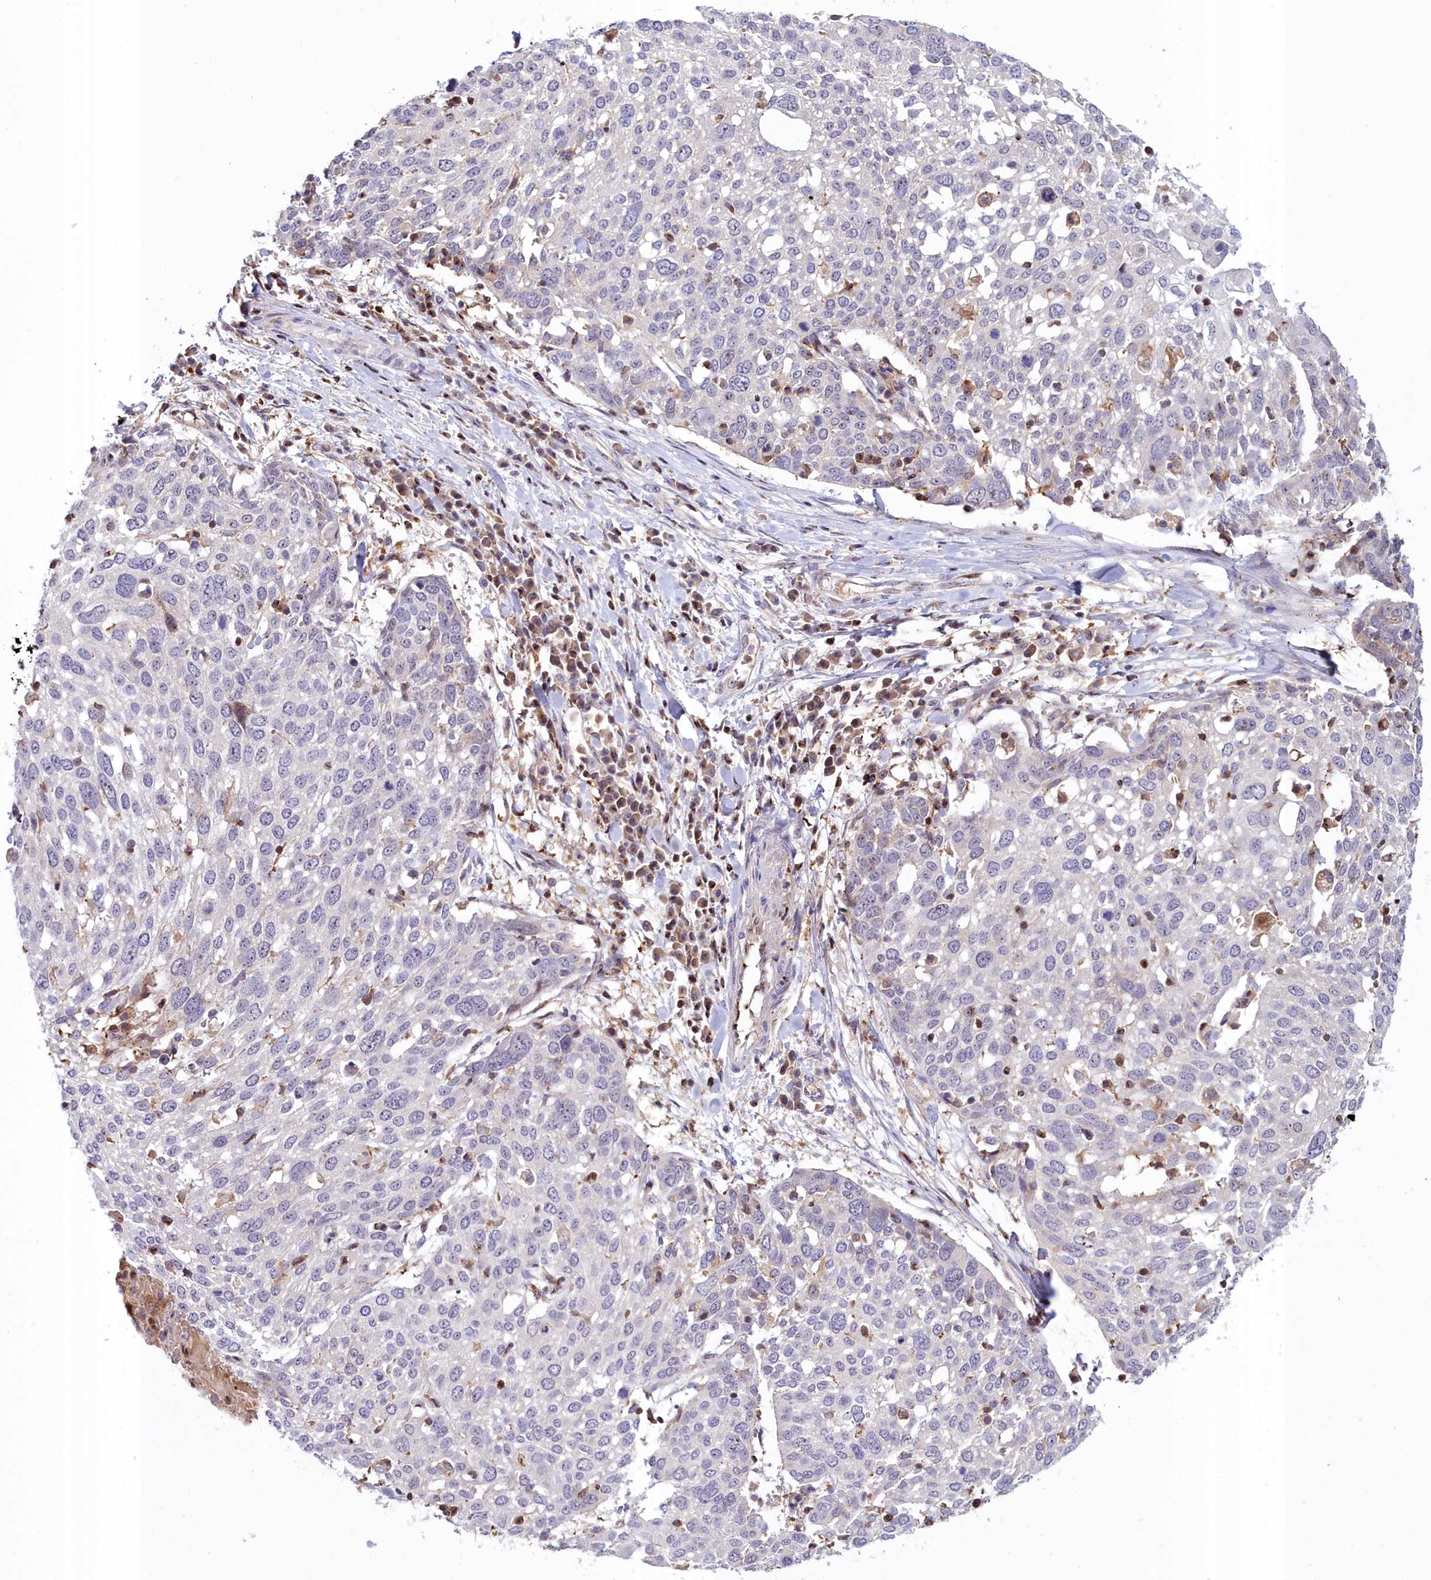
{"staining": {"intensity": "negative", "quantity": "none", "location": "none"}, "tissue": "lung cancer", "cell_type": "Tumor cells", "image_type": "cancer", "snomed": [{"axis": "morphology", "description": "Squamous cell carcinoma, NOS"}, {"axis": "topography", "description": "Lung"}], "caption": "This image is of lung cancer (squamous cell carcinoma) stained with IHC to label a protein in brown with the nuclei are counter-stained blue. There is no staining in tumor cells.", "gene": "NEURL4", "patient": {"sex": "male", "age": 65}}